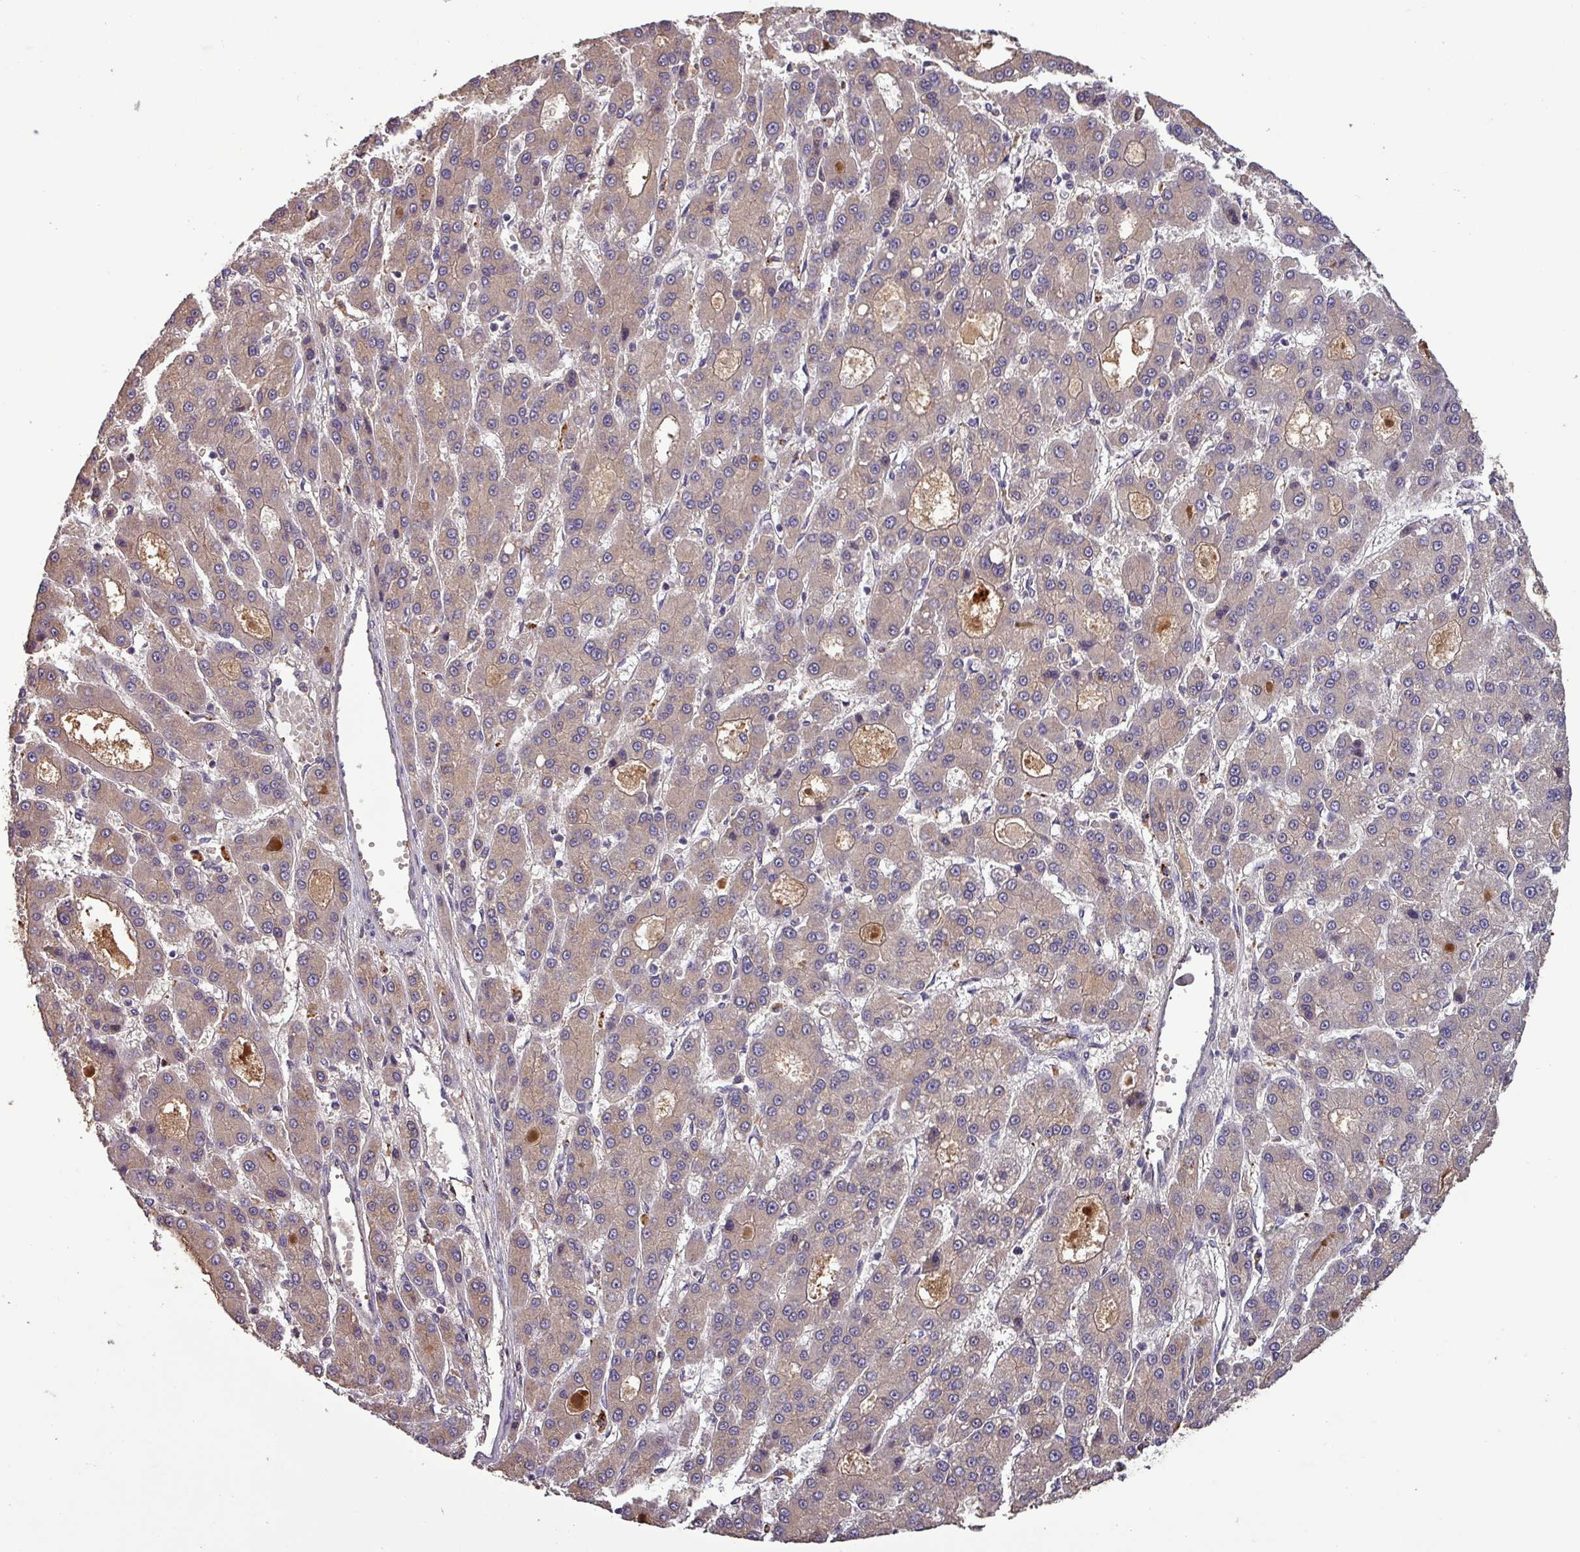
{"staining": {"intensity": "weak", "quantity": "<25%", "location": "cytoplasmic/membranous"}, "tissue": "liver cancer", "cell_type": "Tumor cells", "image_type": "cancer", "snomed": [{"axis": "morphology", "description": "Carcinoma, Hepatocellular, NOS"}, {"axis": "topography", "description": "Liver"}], "caption": "This is a micrograph of immunohistochemistry staining of liver hepatocellular carcinoma, which shows no expression in tumor cells.", "gene": "PUS1", "patient": {"sex": "male", "age": 70}}